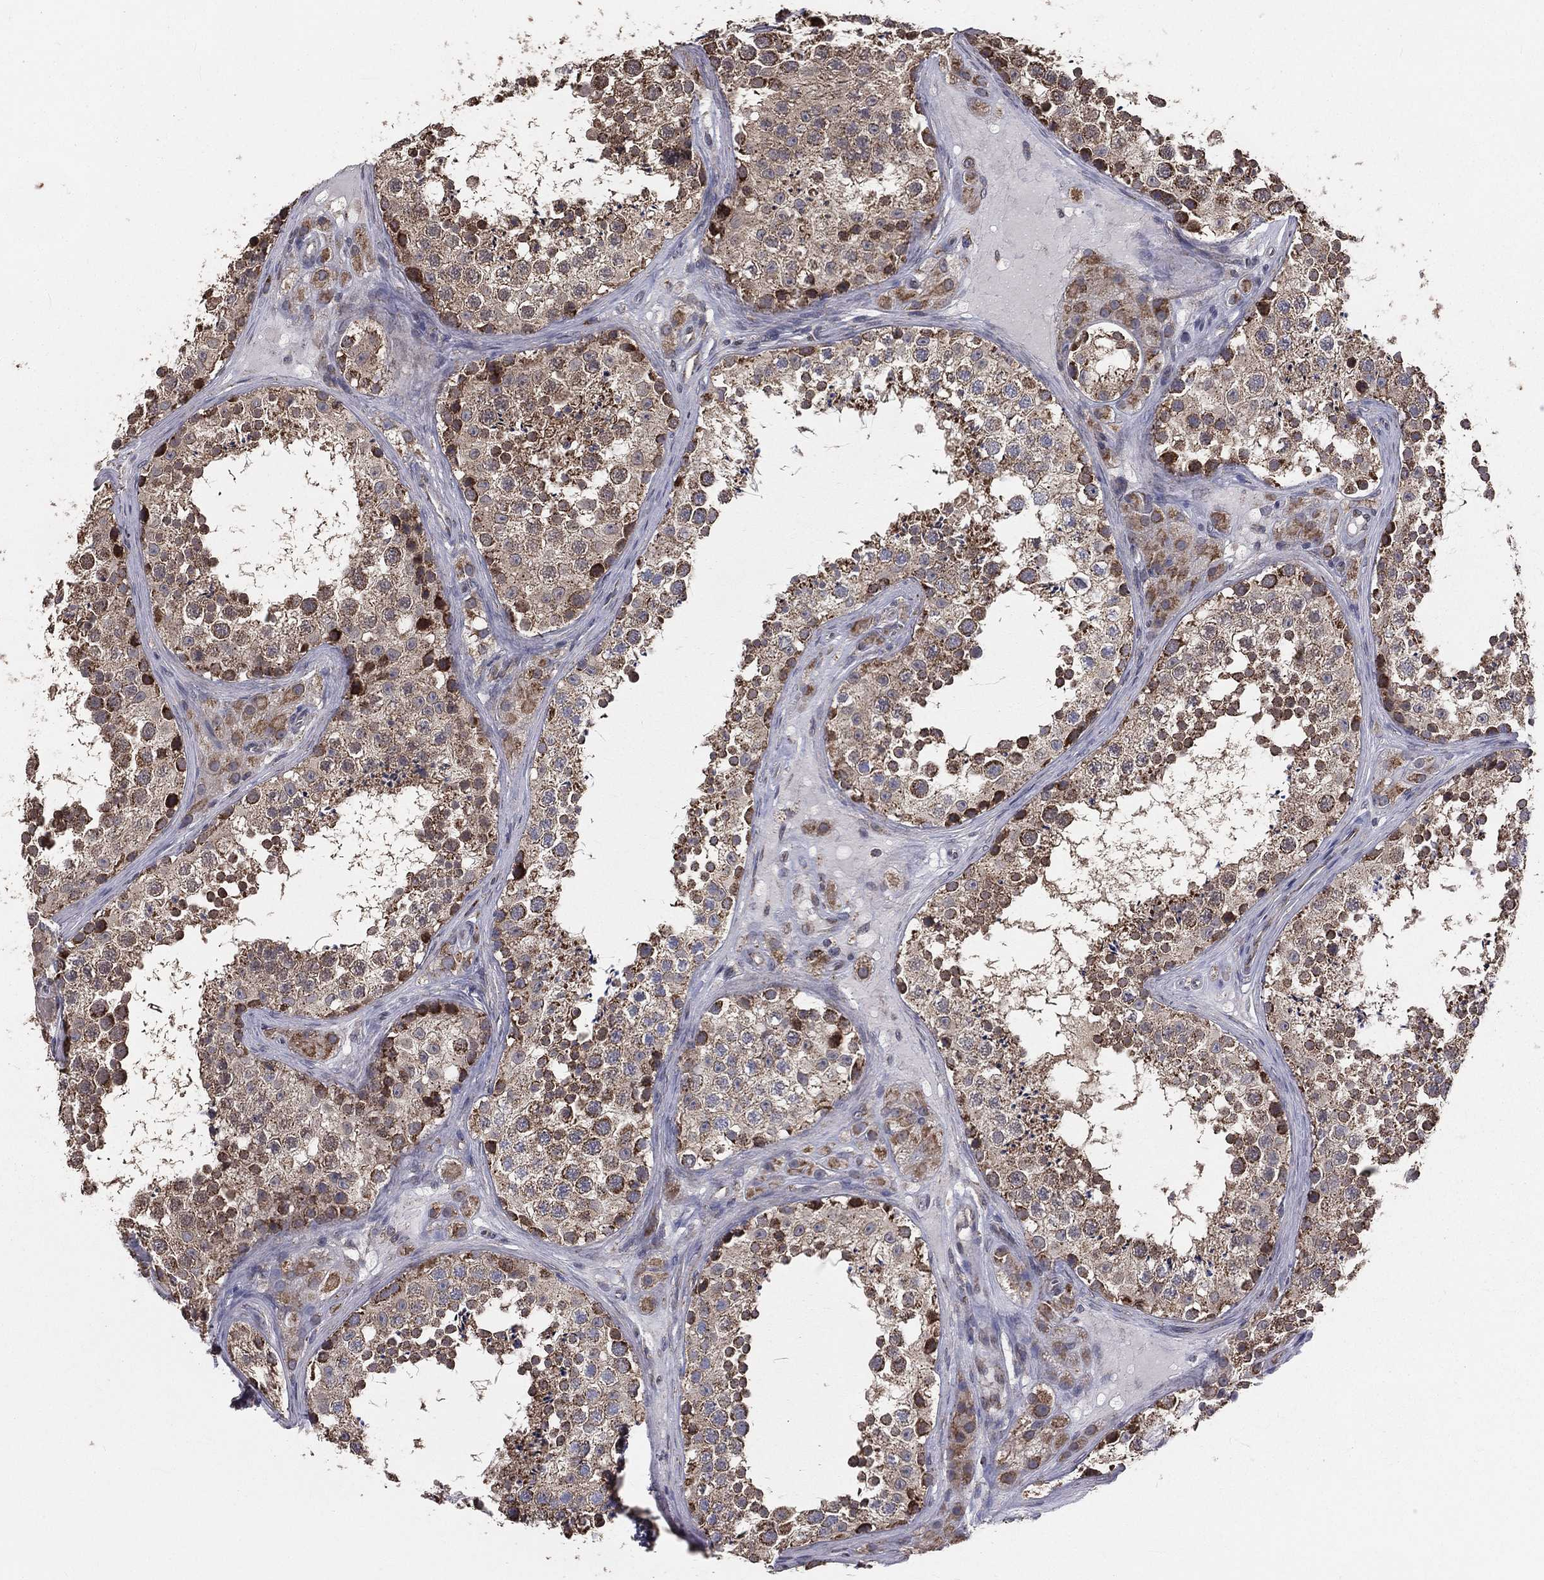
{"staining": {"intensity": "strong", "quantity": "<25%", "location": "cytoplasmic/membranous"}, "tissue": "testis", "cell_type": "Cells in seminiferous ducts", "image_type": "normal", "snomed": [{"axis": "morphology", "description": "Normal tissue, NOS"}, {"axis": "topography", "description": "Testis"}], "caption": "Unremarkable testis demonstrates strong cytoplasmic/membranous expression in about <25% of cells in seminiferous ducts The staining is performed using DAB brown chromogen to label protein expression. The nuclei are counter-stained blue using hematoxylin..", "gene": "MRPL46", "patient": {"sex": "male", "age": 41}}